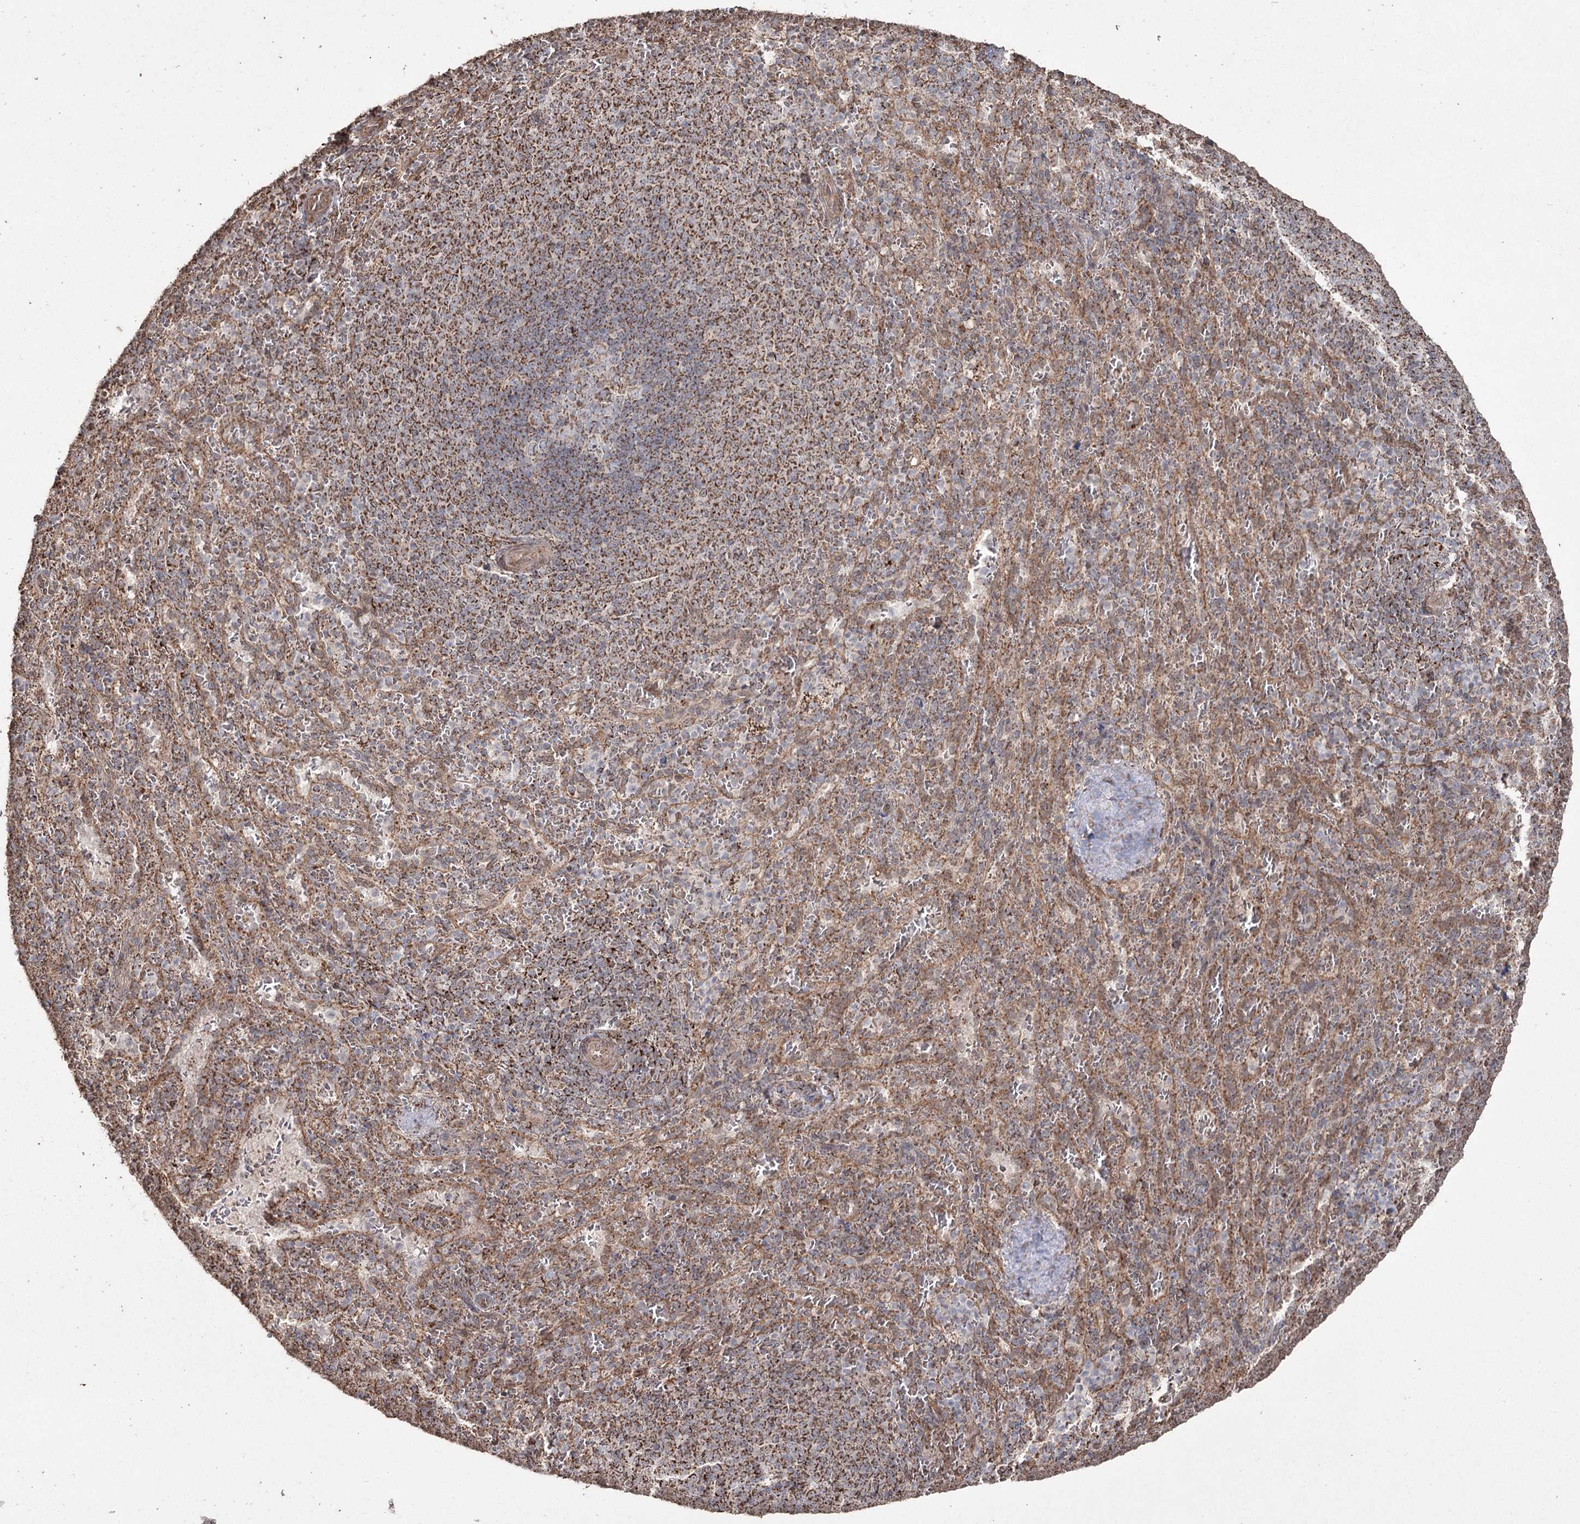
{"staining": {"intensity": "moderate", "quantity": ">75%", "location": "cytoplasmic/membranous"}, "tissue": "spleen", "cell_type": "Cells in red pulp", "image_type": "normal", "snomed": [{"axis": "morphology", "description": "Normal tissue, NOS"}, {"axis": "topography", "description": "Spleen"}], "caption": "Approximately >75% of cells in red pulp in normal human spleen reveal moderate cytoplasmic/membranous protein positivity as visualized by brown immunohistochemical staining.", "gene": "SLF2", "patient": {"sex": "female", "age": 21}}